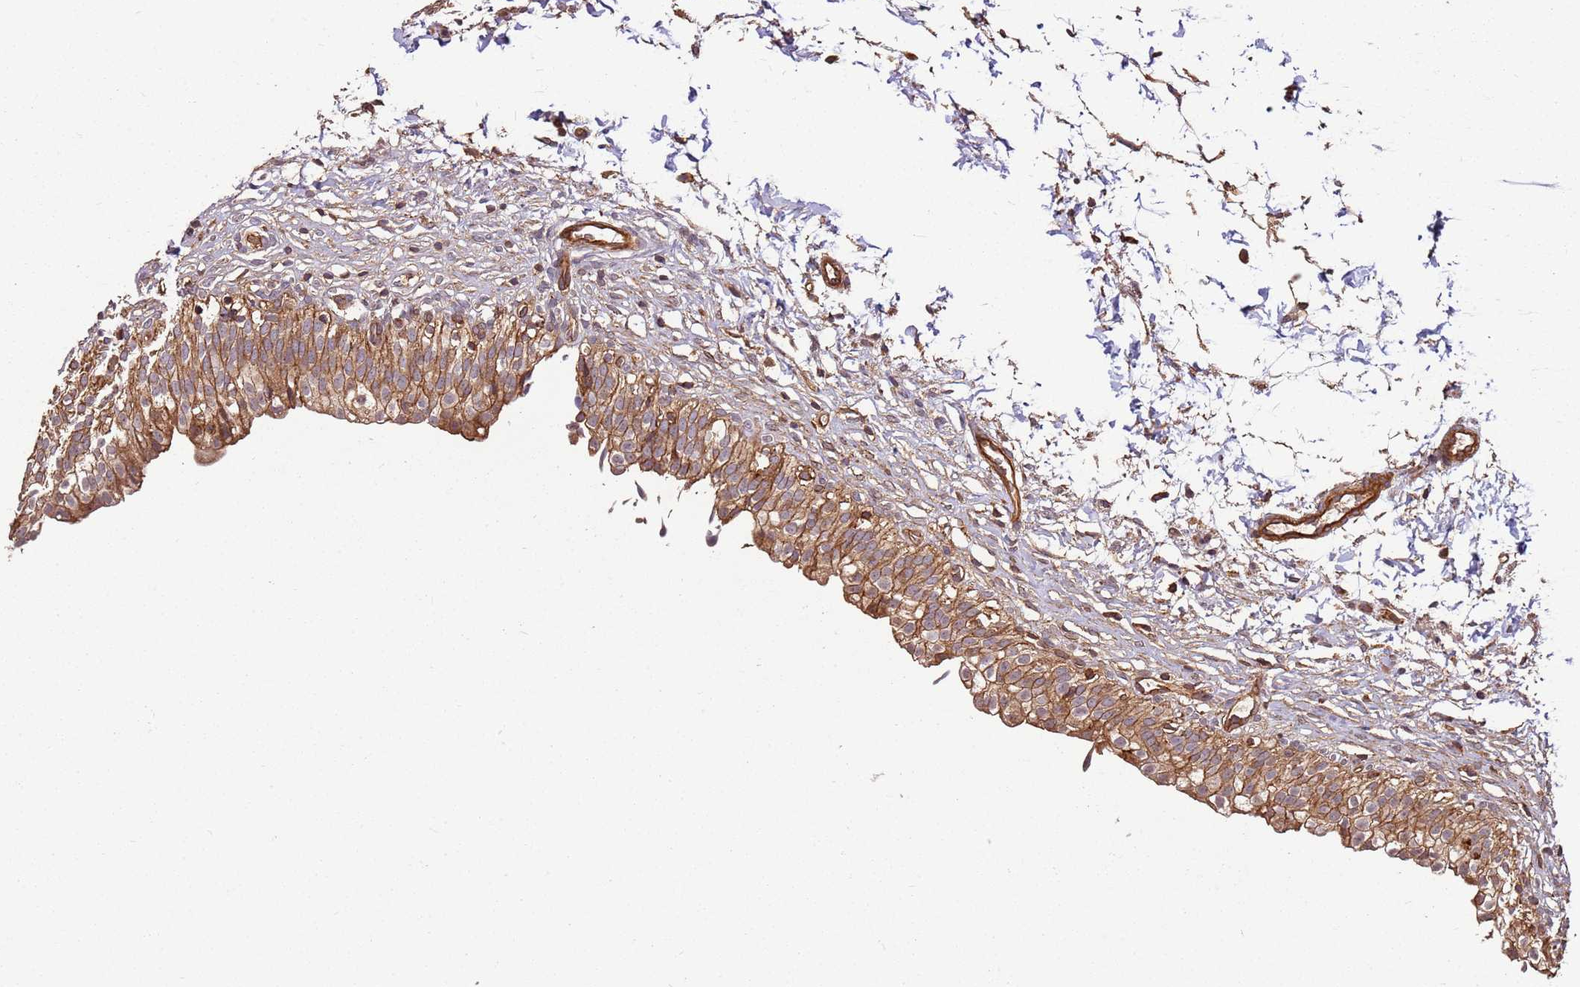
{"staining": {"intensity": "moderate", "quantity": ">75%", "location": "cytoplasmic/membranous"}, "tissue": "urinary bladder", "cell_type": "Urothelial cells", "image_type": "normal", "snomed": [{"axis": "morphology", "description": "Normal tissue, NOS"}, {"axis": "topography", "description": "Urinary bladder"}], "caption": "IHC image of benign human urinary bladder stained for a protein (brown), which shows medium levels of moderate cytoplasmic/membranous positivity in approximately >75% of urothelial cells.", "gene": "ACVR2A", "patient": {"sex": "male", "age": 55}}